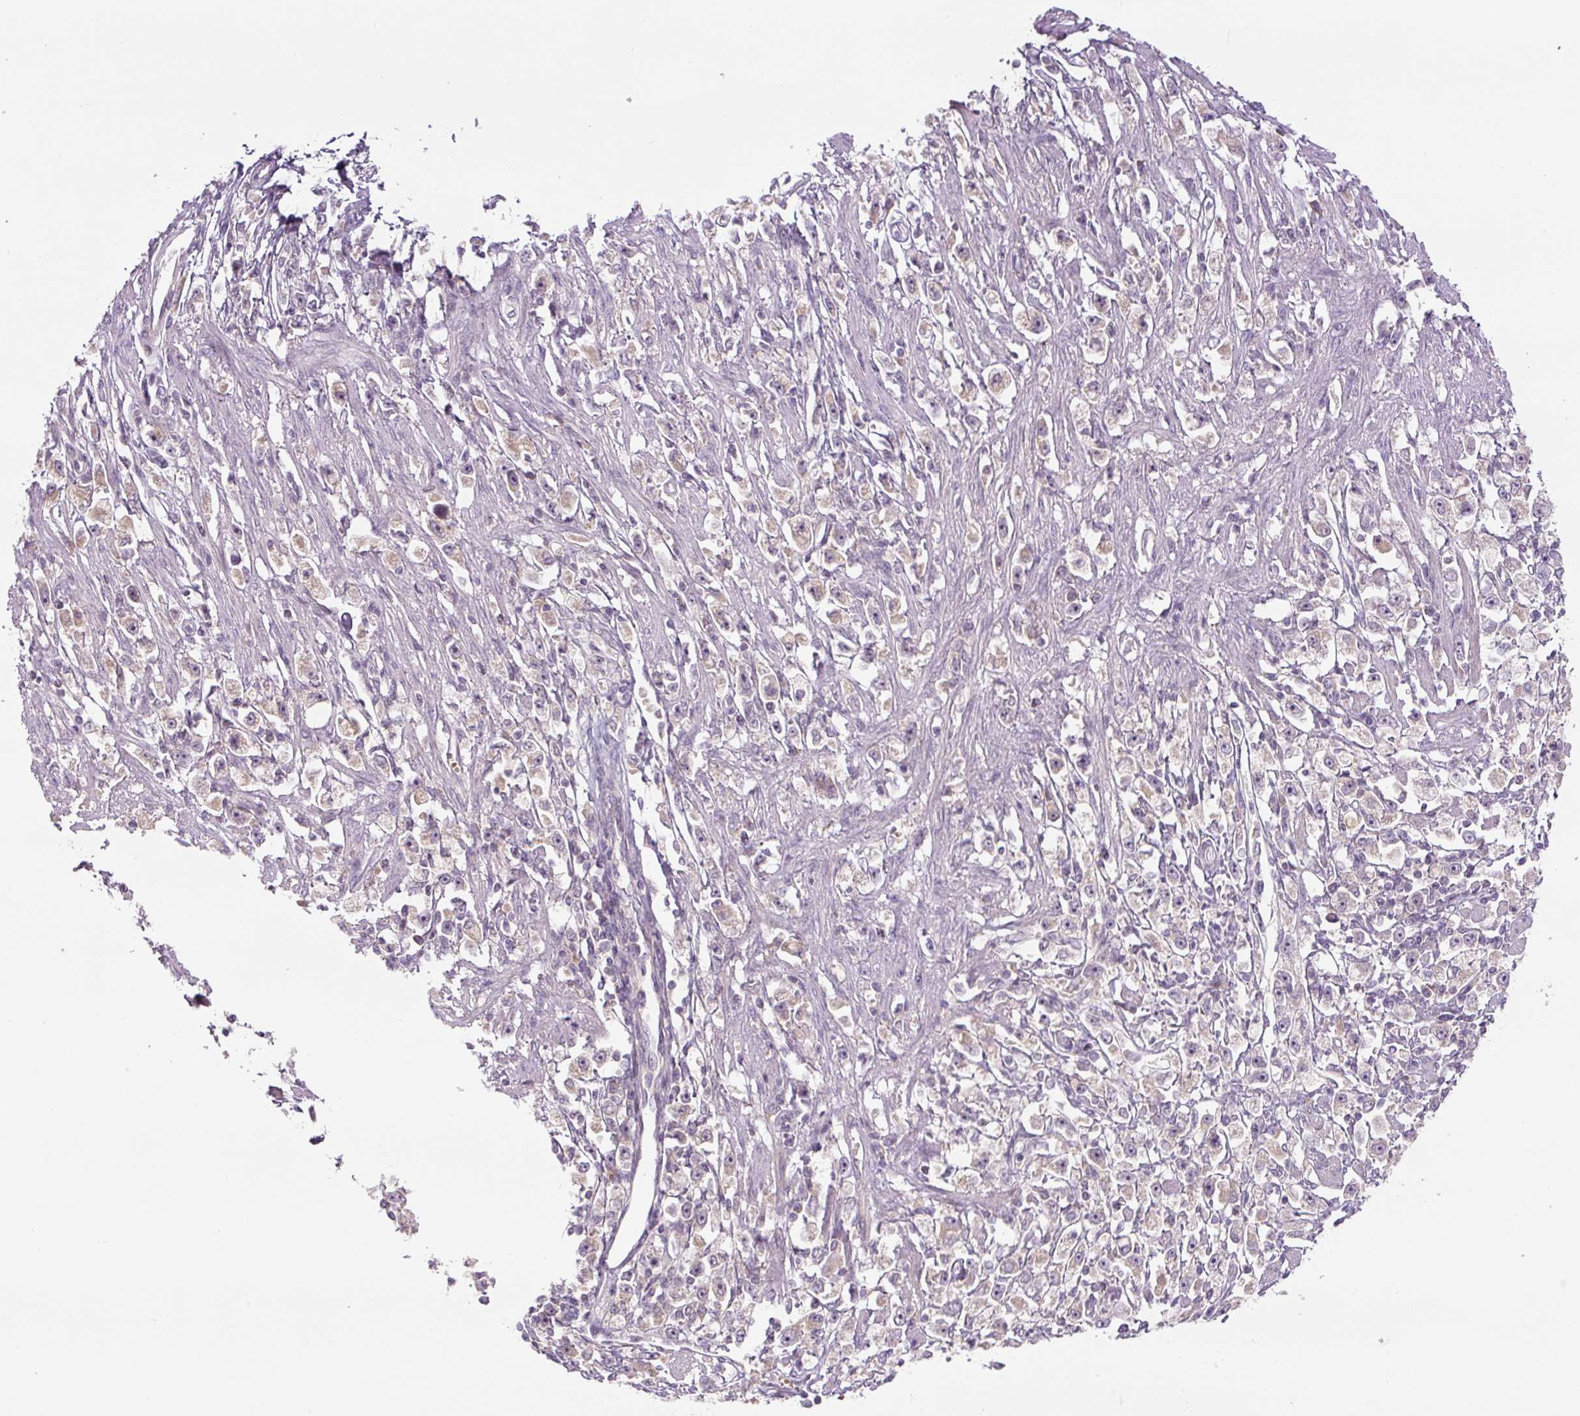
{"staining": {"intensity": "weak", "quantity": "<25%", "location": "cytoplasmic/membranous"}, "tissue": "stomach cancer", "cell_type": "Tumor cells", "image_type": "cancer", "snomed": [{"axis": "morphology", "description": "Adenocarcinoma, NOS"}, {"axis": "topography", "description": "Stomach"}], "caption": "Tumor cells are negative for protein expression in human adenocarcinoma (stomach).", "gene": "YIF1B", "patient": {"sex": "female", "age": 59}}